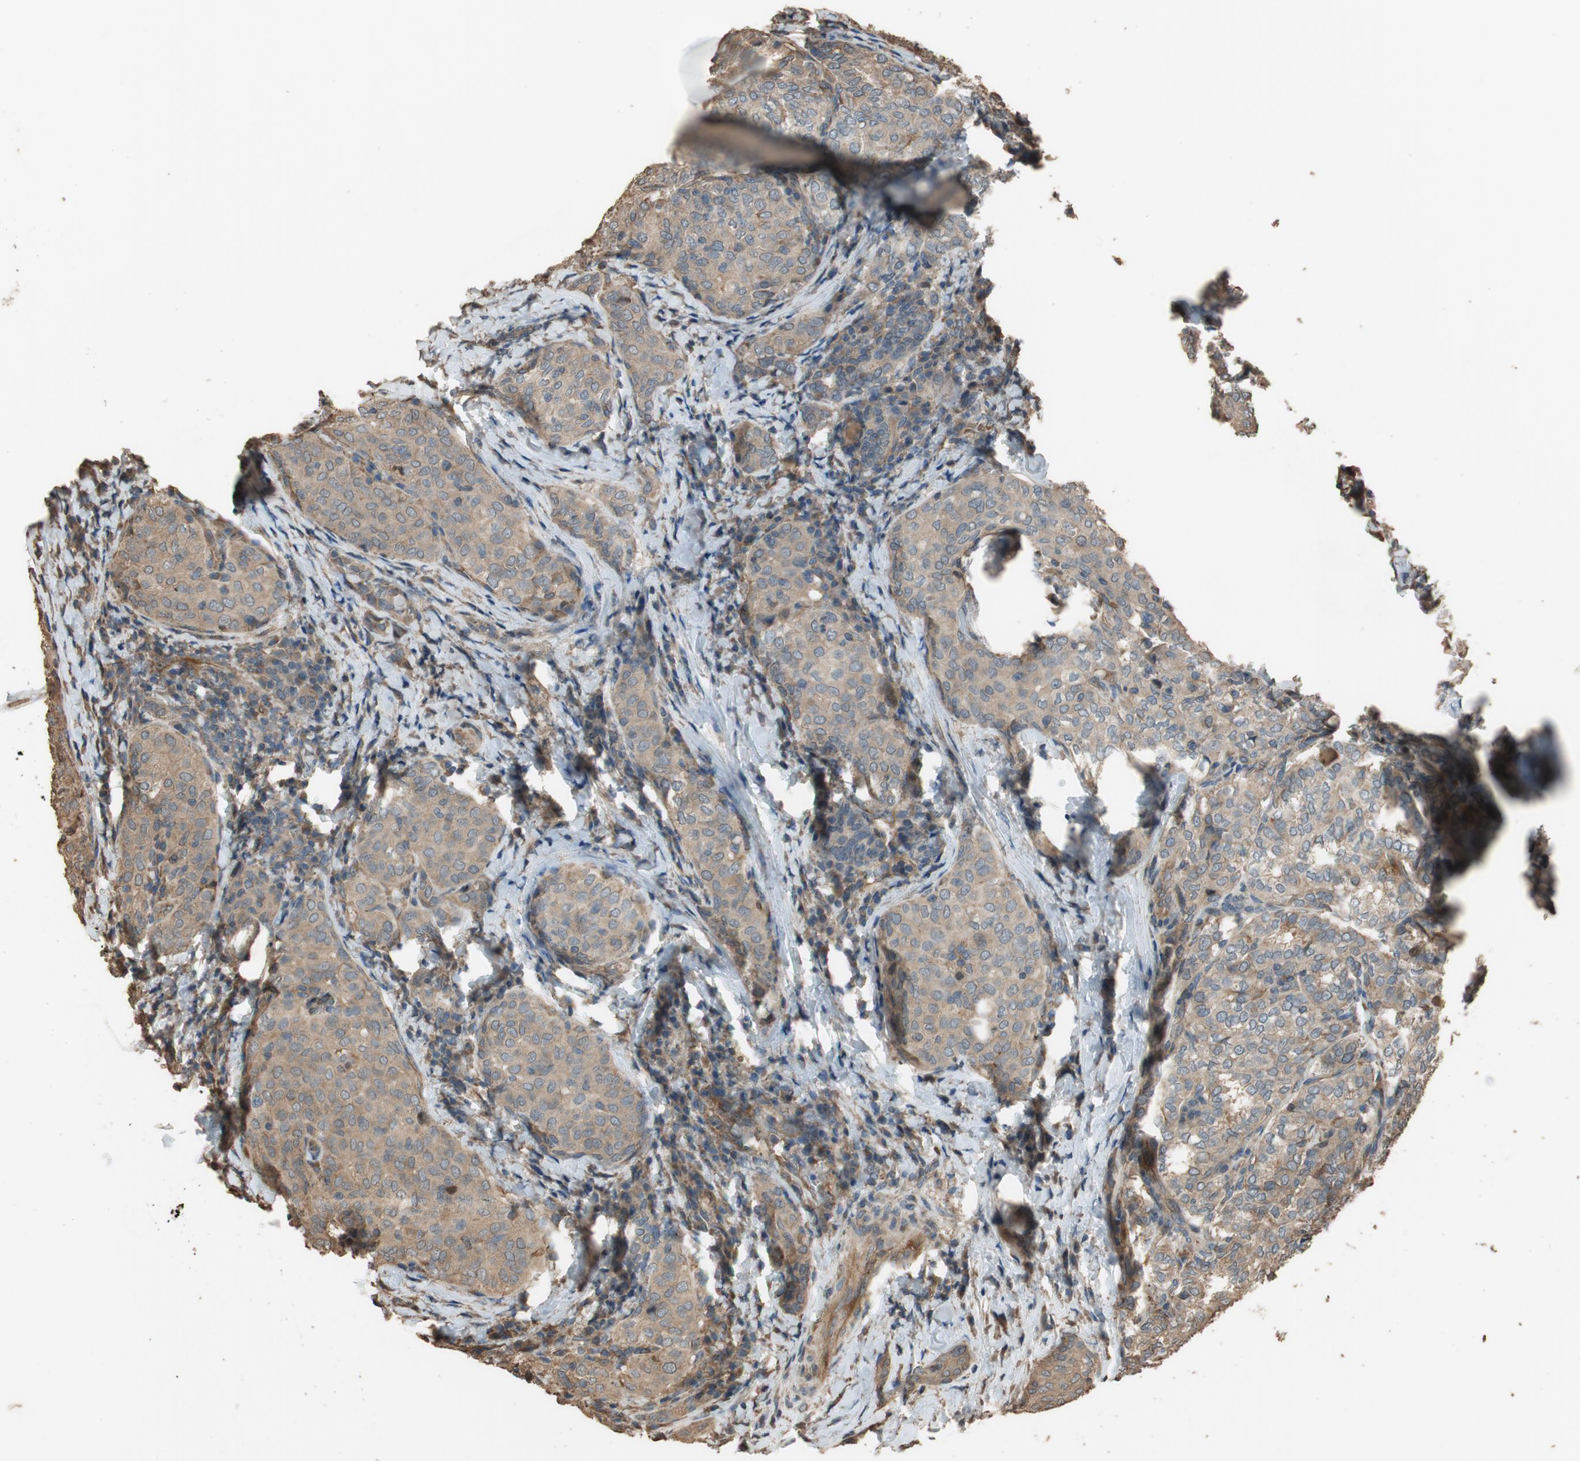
{"staining": {"intensity": "weak", "quantity": ">75%", "location": "cytoplasmic/membranous"}, "tissue": "thyroid cancer", "cell_type": "Tumor cells", "image_type": "cancer", "snomed": [{"axis": "morphology", "description": "Normal tissue, NOS"}, {"axis": "morphology", "description": "Papillary adenocarcinoma, NOS"}, {"axis": "topography", "description": "Thyroid gland"}], "caption": "Thyroid cancer (papillary adenocarcinoma) was stained to show a protein in brown. There is low levels of weak cytoplasmic/membranous staining in approximately >75% of tumor cells.", "gene": "MST1R", "patient": {"sex": "female", "age": 30}}